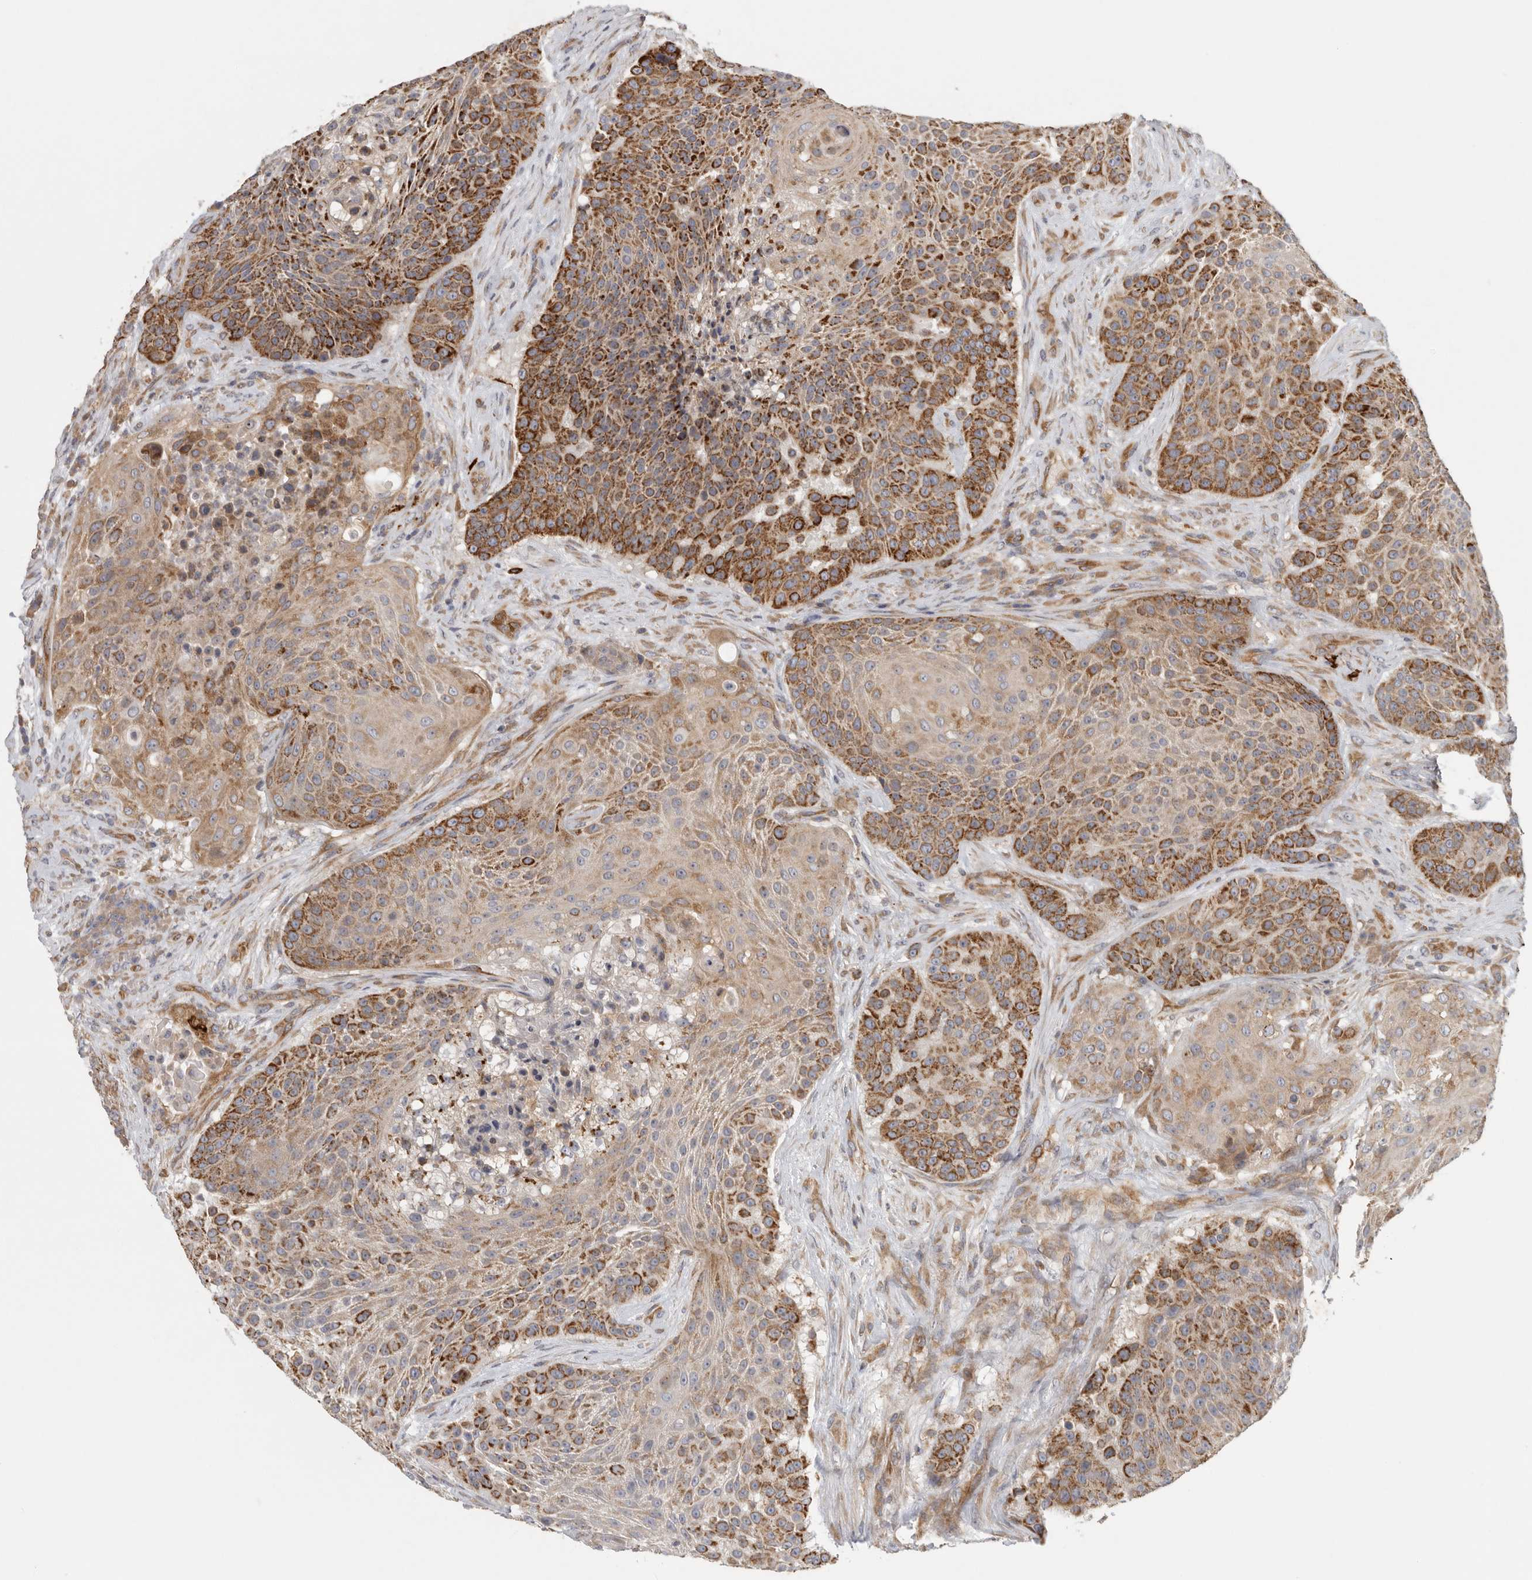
{"staining": {"intensity": "strong", "quantity": "25%-75%", "location": "cytoplasmic/membranous"}, "tissue": "urothelial cancer", "cell_type": "Tumor cells", "image_type": "cancer", "snomed": [{"axis": "morphology", "description": "Urothelial carcinoma, High grade"}, {"axis": "topography", "description": "Urinary bladder"}], "caption": "Brown immunohistochemical staining in urothelial cancer shows strong cytoplasmic/membranous staining in approximately 25%-75% of tumor cells.", "gene": "BCAP29", "patient": {"sex": "female", "age": 63}}